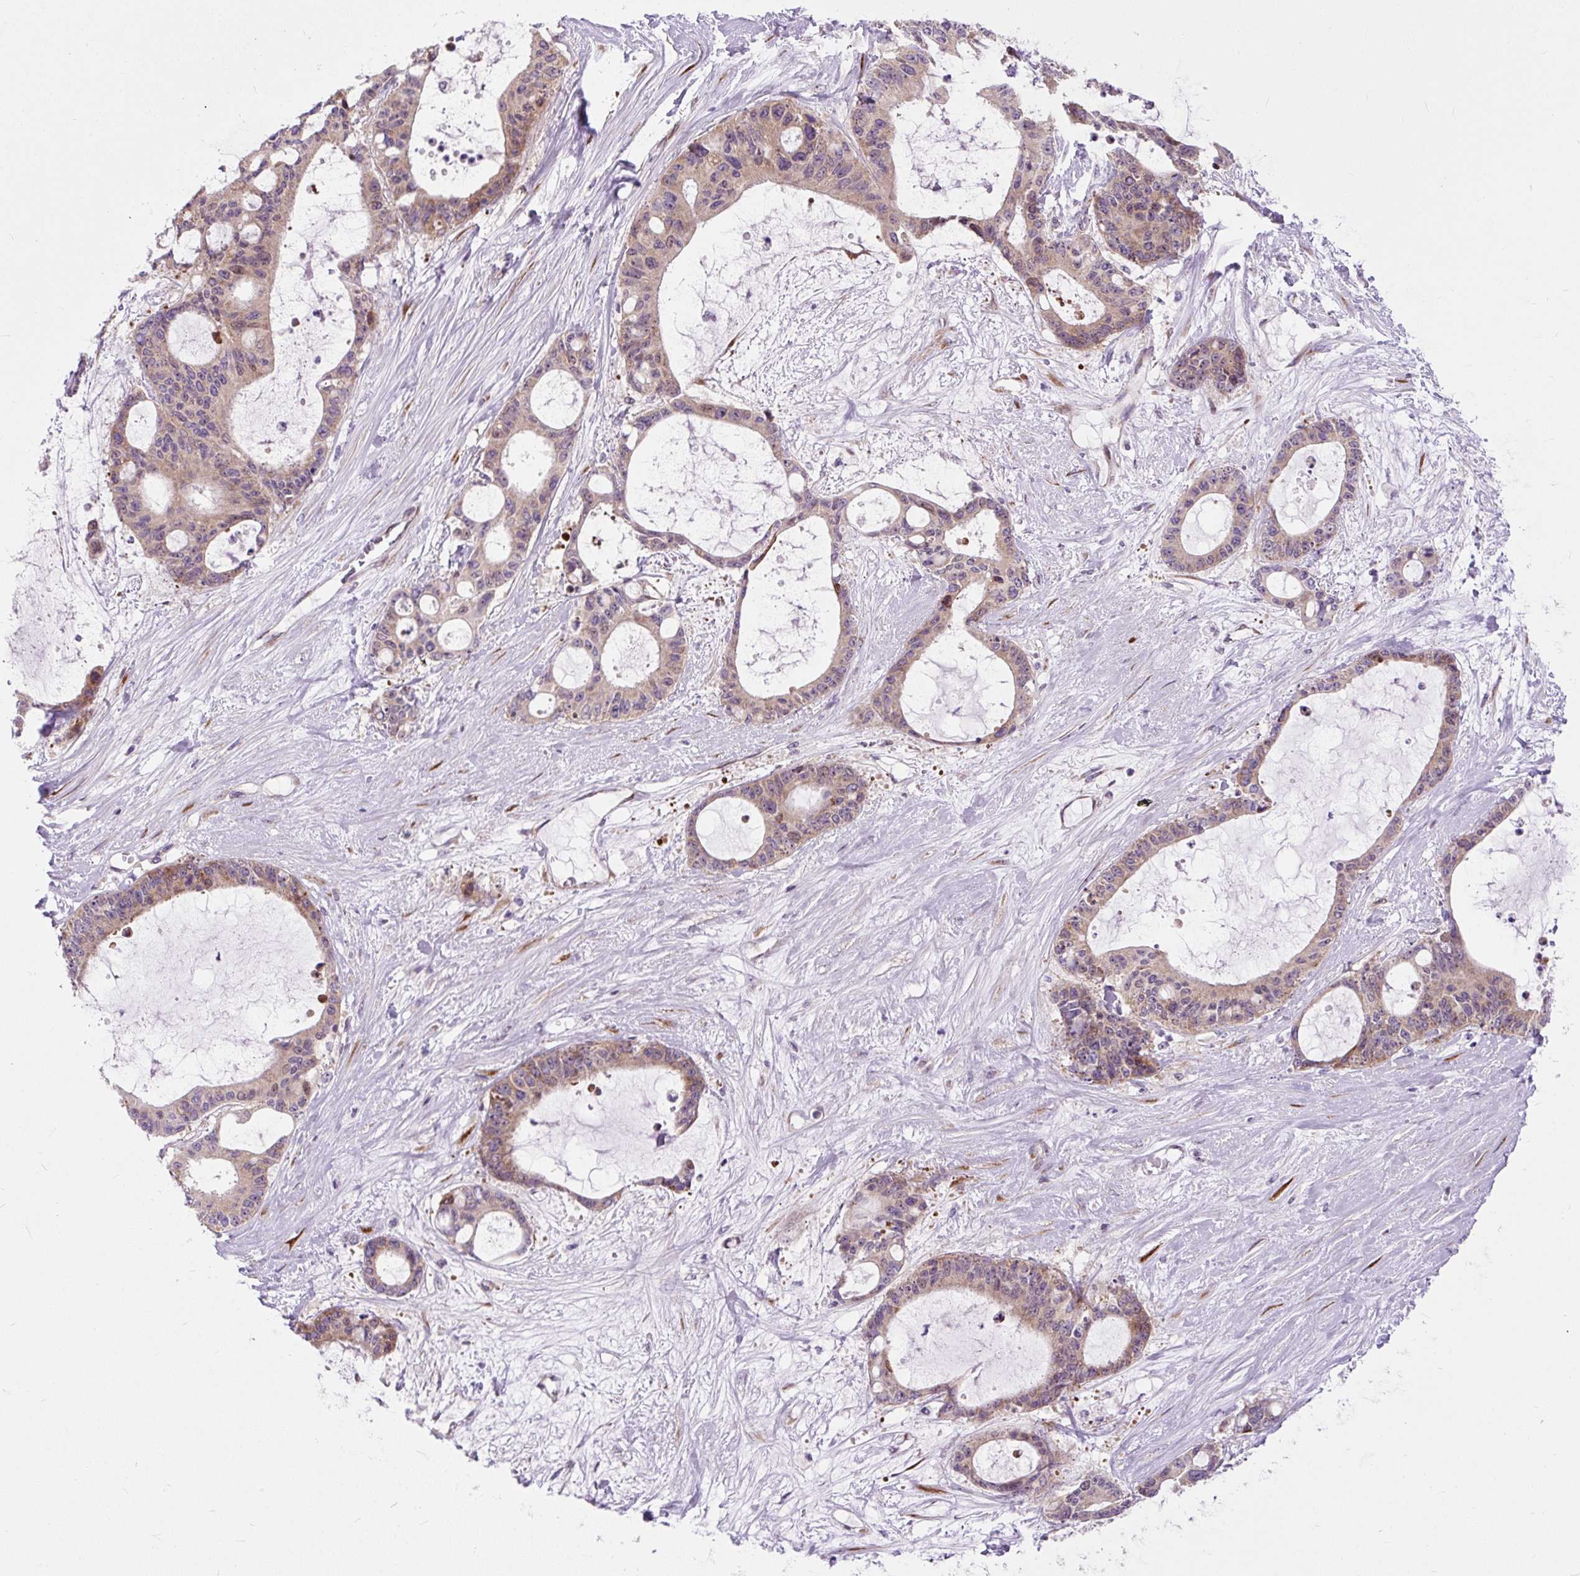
{"staining": {"intensity": "weak", "quantity": "25%-75%", "location": "cytoplasmic/membranous"}, "tissue": "liver cancer", "cell_type": "Tumor cells", "image_type": "cancer", "snomed": [{"axis": "morphology", "description": "Normal tissue, NOS"}, {"axis": "morphology", "description": "Cholangiocarcinoma"}, {"axis": "topography", "description": "Liver"}, {"axis": "topography", "description": "Peripheral nerve tissue"}], "caption": "Immunohistochemistry (IHC) of human liver cancer (cholangiocarcinoma) displays low levels of weak cytoplasmic/membranous expression in approximately 25%-75% of tumor cells. (brown staining indicates protein expression, while blue staining denotes nuclei).", "gene": "CISD3", "patient": {"sex": "female", "age": 73}}